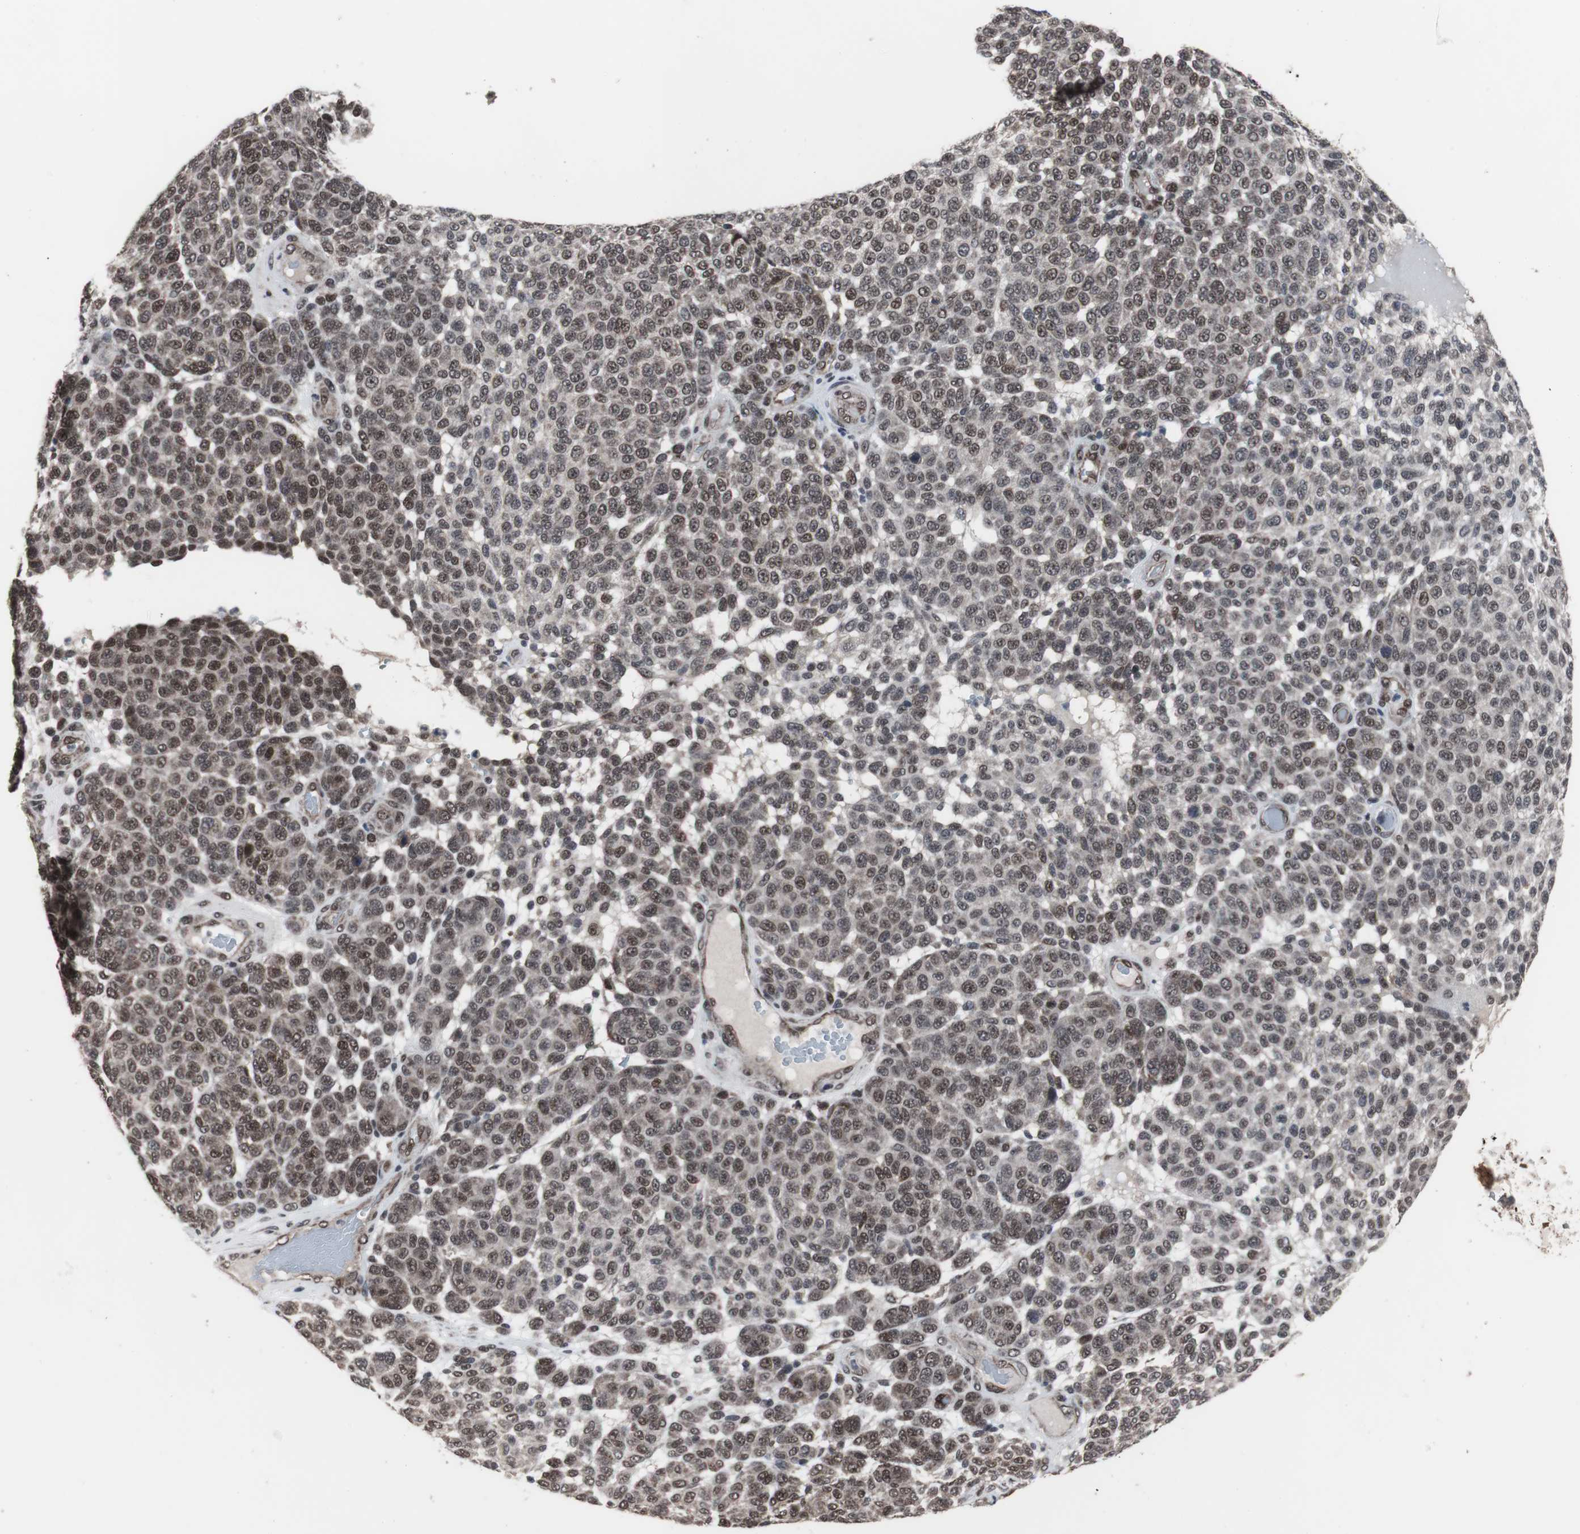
{"staining": {"intensity": "moderate", "quantity": ">75%", "location": "nuclear"}, "tissue": "melanoma", "cell_type": "Tumor cells", "image_type": "cancer", "snomed": [{"axis": "morphology", "description": "Malignant melanoma, NOS"}, {"axis": "topography", "description": "Skin"}], "caption": "Immunohistochemical staining of human melanoma exhibits medium levels of moderate nuclear protein staining in about >75% of tumor cells. Immunohistochemistry stains the protein in brown and the nuclei are stained blue.", "gene": "GTF2F2", "patient": {"sex": "male", "age": 59}}